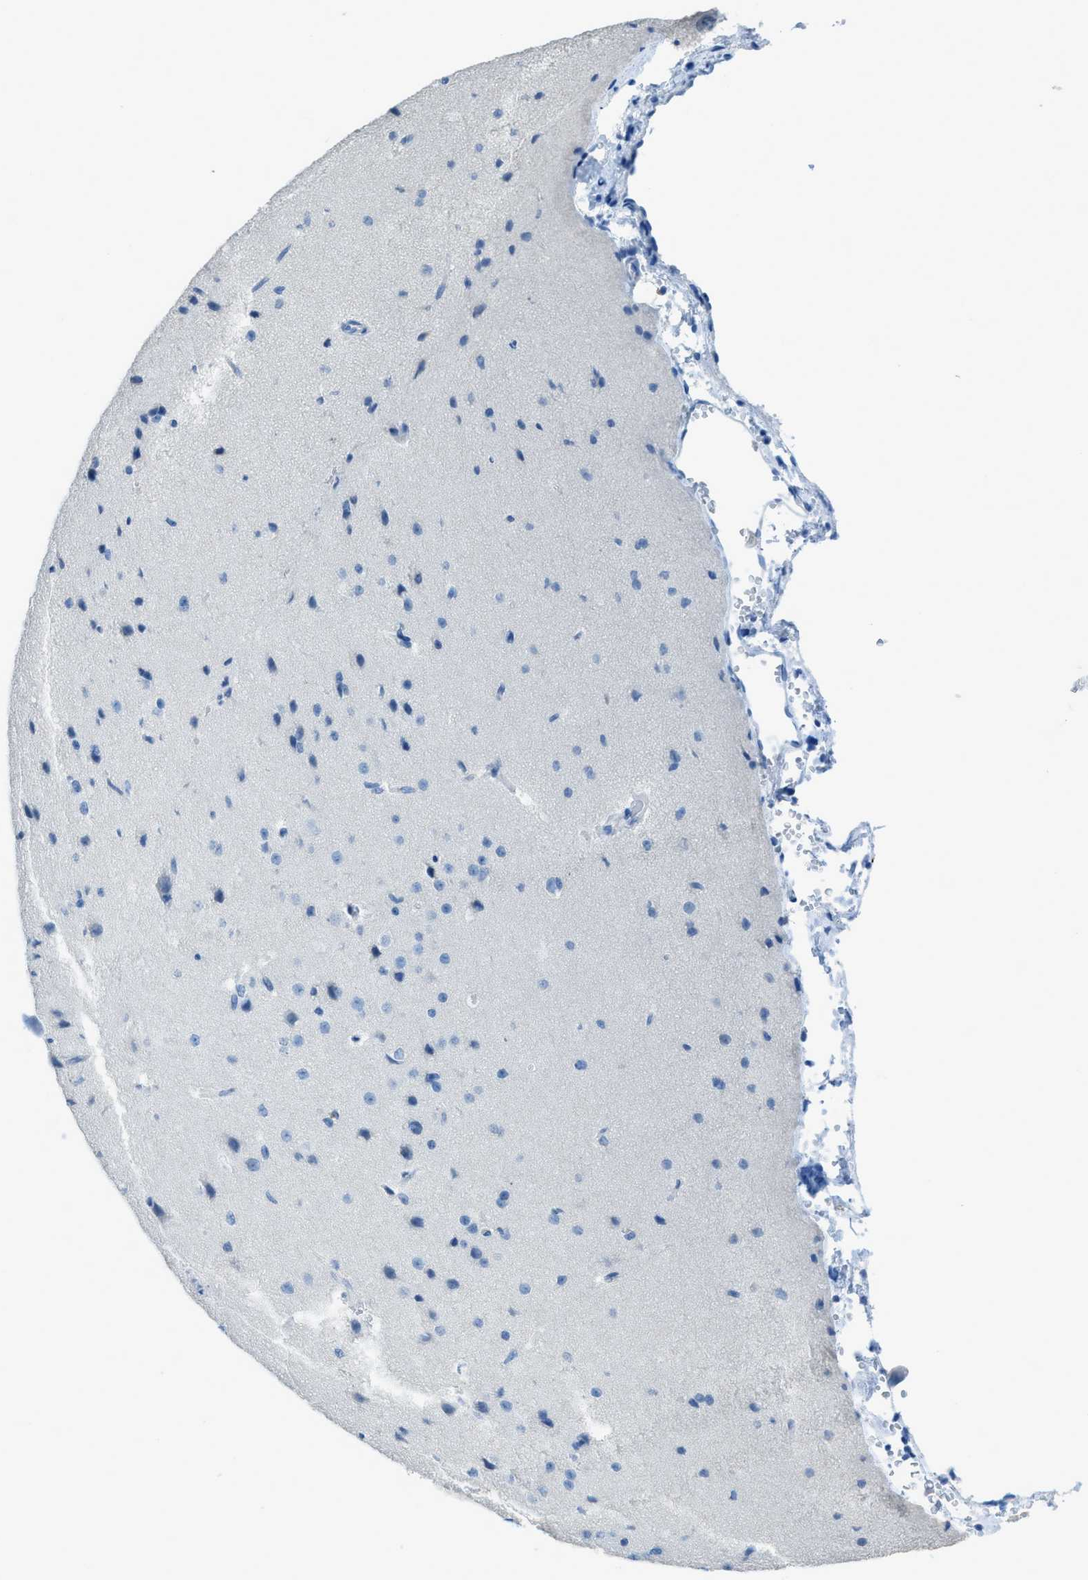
{"staining": {"intensity": "negative", "quantity": "none", "location": "none"}, "tissue": "cerebral cortex", "cell_type": "Endothelial cells", "image_type": "normal", "snomed": [{"axis": "morphology", "description": "Normal tissue, NOS"}, {"axis": "morphology", "description": "Developmental malformation"}, {"axis": "topography", "description": "Cerebral cortex"}], "caption": "Benign cerebral cortex was stained to show a protein in brown. There is no significant positivity in endothelial cells.", "gene": "ACAN", "patient": {"sex": "female", "age": 30}}